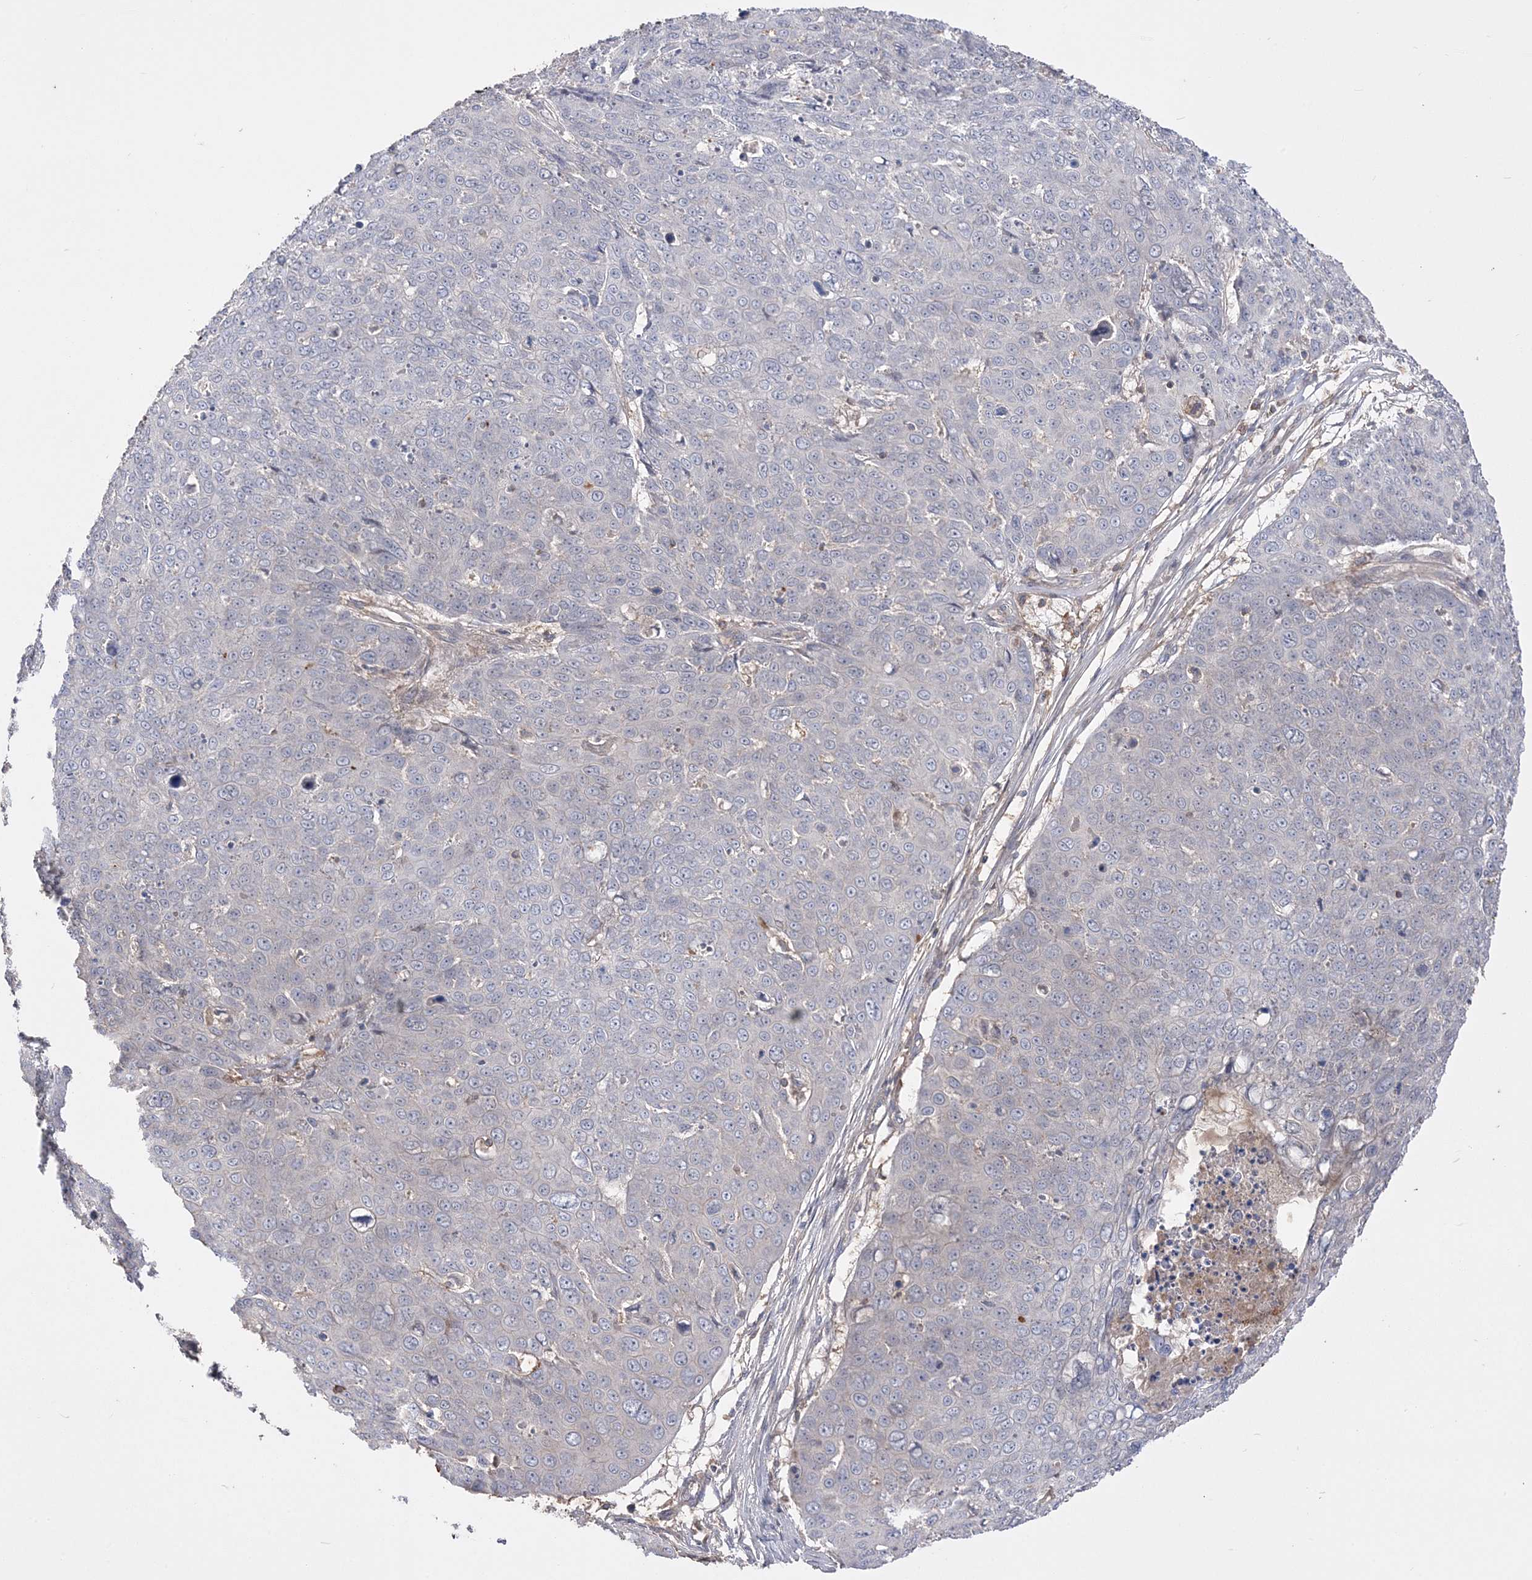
{"staining": {"intensity": "negative", "quantity": "none", "location": "none"}, "tissue": "skin cancer", "cell_type": "Tumor cells", "image_type": "cancer", "snomed": [{"axis": "morphology", "description": "Squamous cell carcinoma, NOS"}, {"axis": "topography", "description": "Skin"}], "caption": "Protein analysis of squamous cell carcinoma (skin) exhibits no significant staining in tumor cells.", "gene": "SLFN14", "patient": {"sex": "male", "age": 71}}